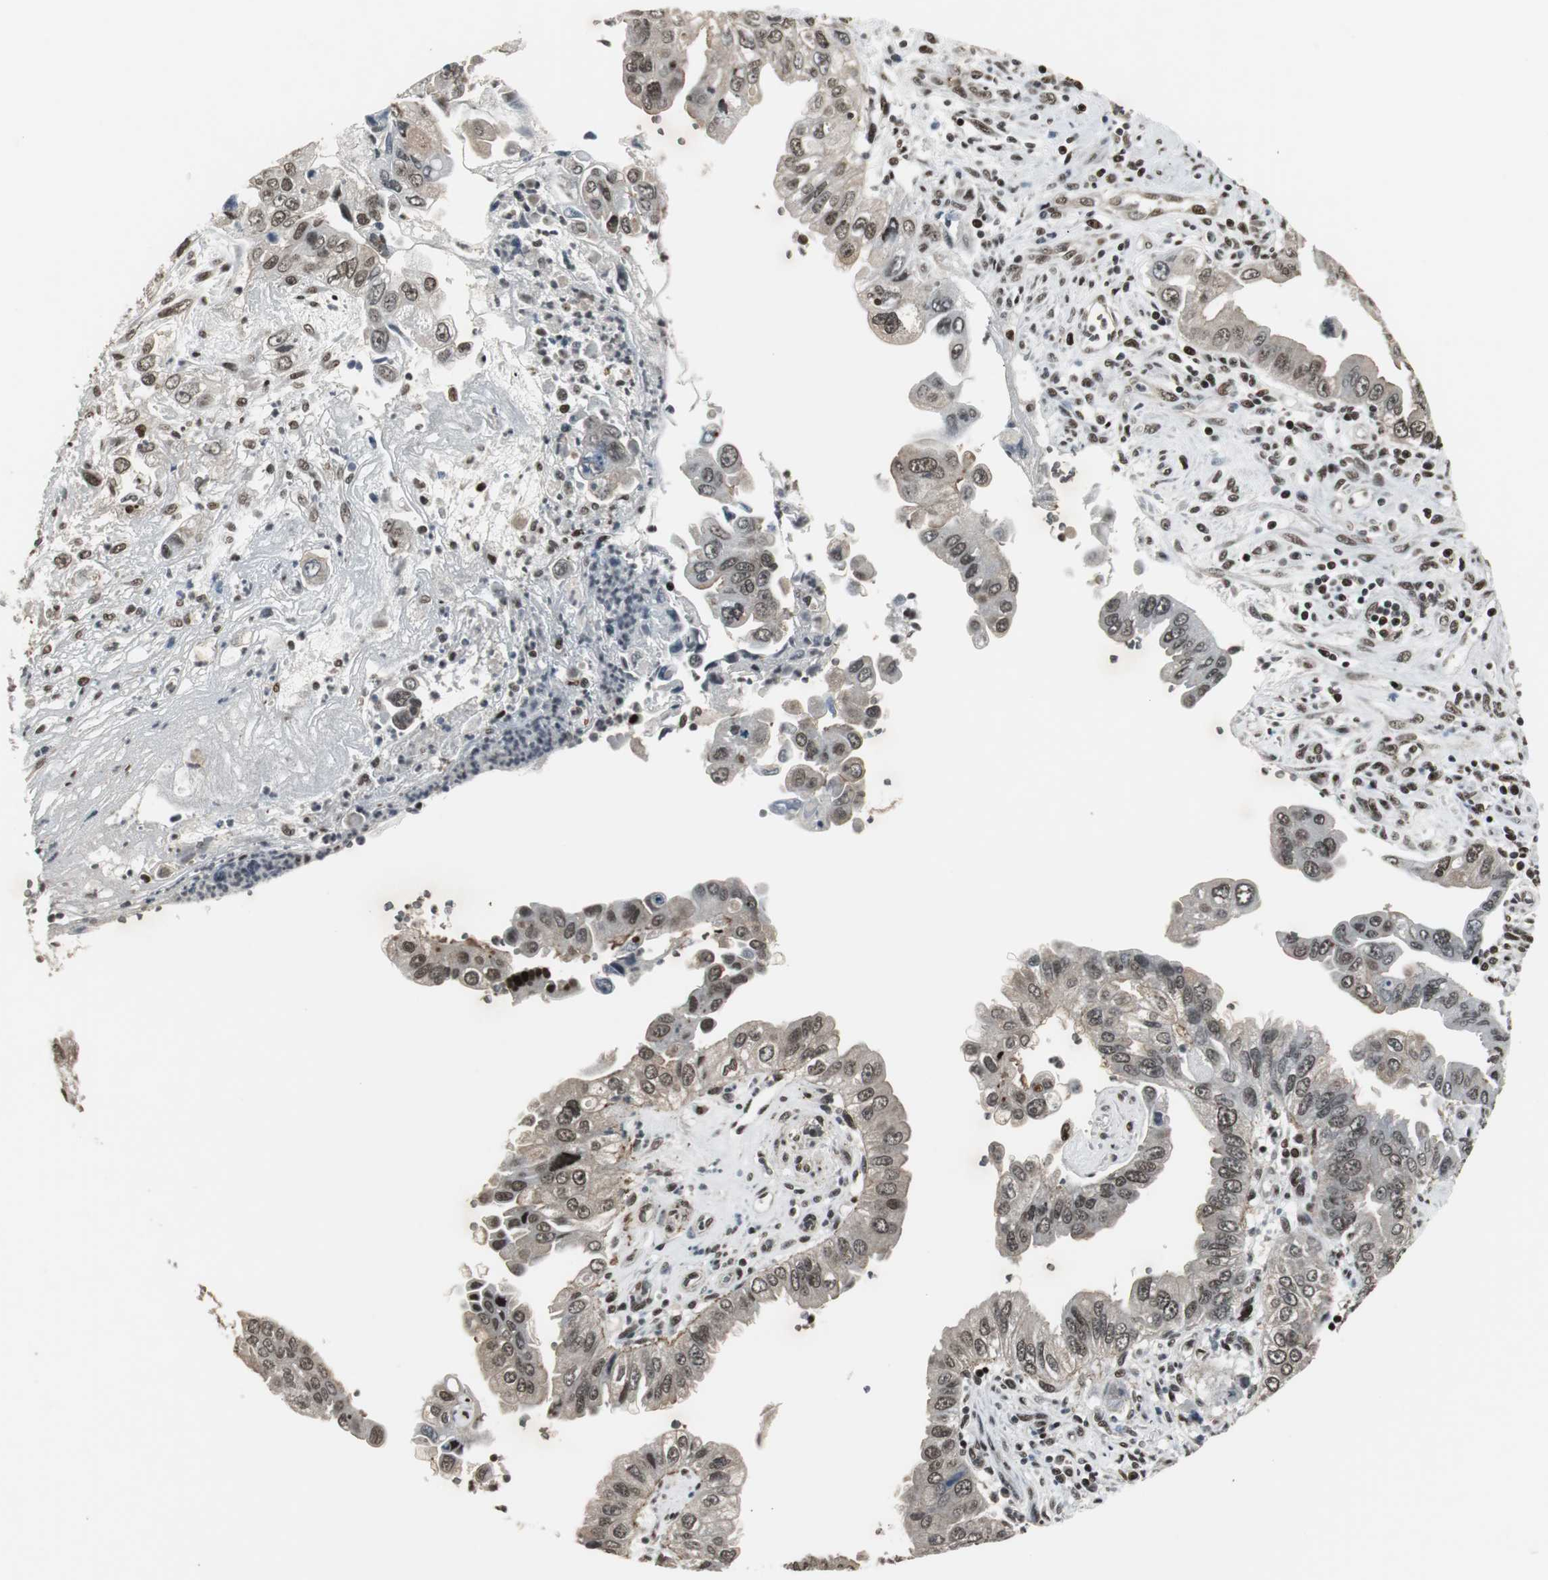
{"staining": {"intensity": "moderate", "quantity": ">75%", "location": "cytoplasmic/membranous,nuclear"}, "tissue": "pancreatic cancer", "cell_type": "Tumor cells", "image_type": "cancer", "snomed": [{"axis": "morphology", "description": "Normal tissue, NOS"}, {"axis": "topography", "description": "Lymph node"}], "caption": "This histopathology image displays IHC staining of pancreatic cancer, with medium moderate cytoplasmic/membranous and nuclear expression in approximately >75% of tumor cells.", "gene": "TAF5", "patient": {"sex": "male", "age": 50}}